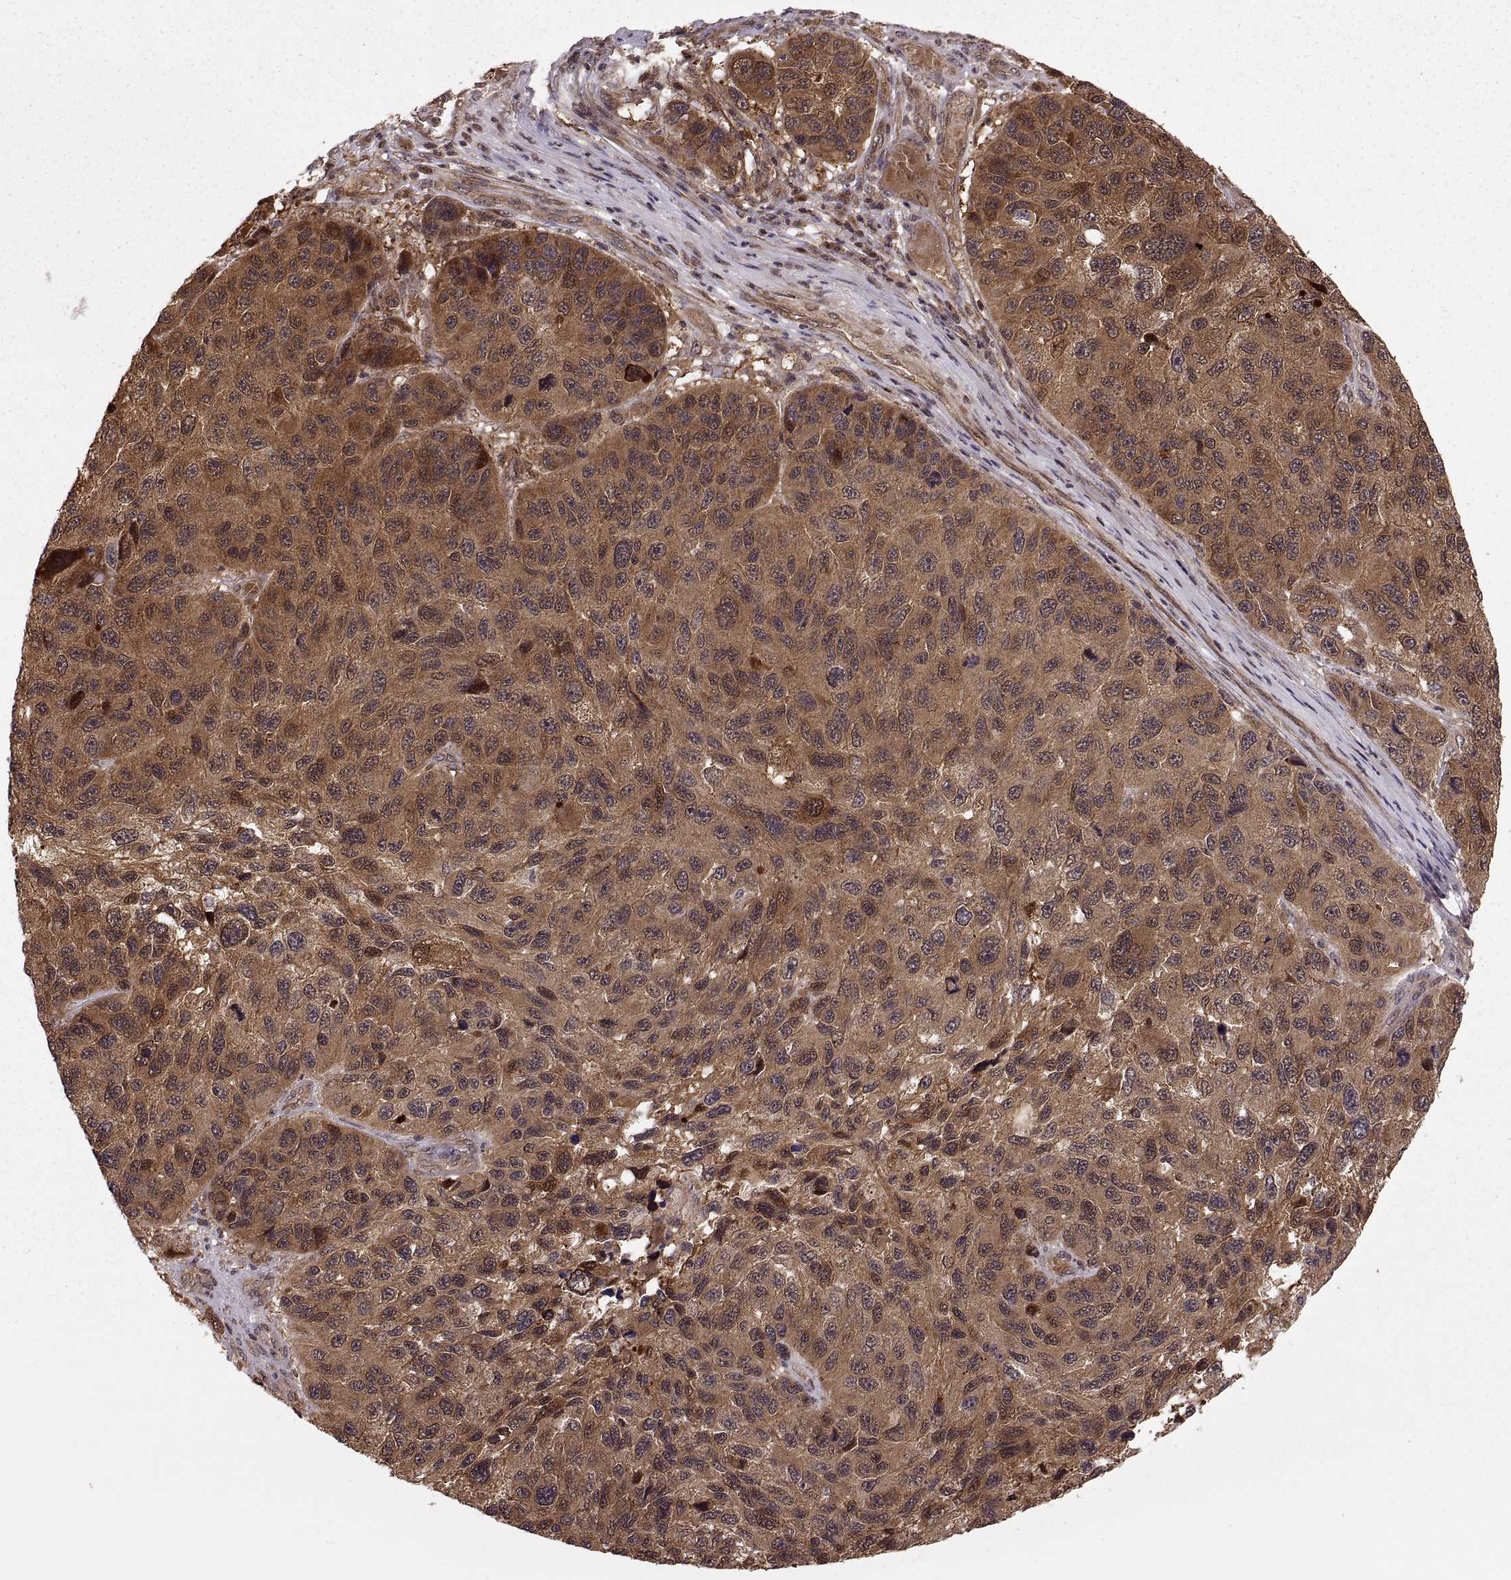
{"staining": {"intensity": "strong", "quantity": ">75%", "location": "cytoplasmic/membranous"}, "tissue": "melanoma", "cell_type": "Tumor cells", "image_type": "cancer", "snomed": [{"axis": "morphology", "description": "Malignant melanoma, NOS"}, {"axis": "topography", "description": "Skin"}], "caption": "Protein expression analysis of malignant melanoma exhibits strong cytoplasmic/membranous expression in about >75% of tumor cells. The staining was performed using DAB to visualize the protein expression in brown, while the nuclei were stained in blue with hematoxylin (Magnification: 20x).", "gene": "DEDD", "patient": {"sex": "male", "age": 53}}